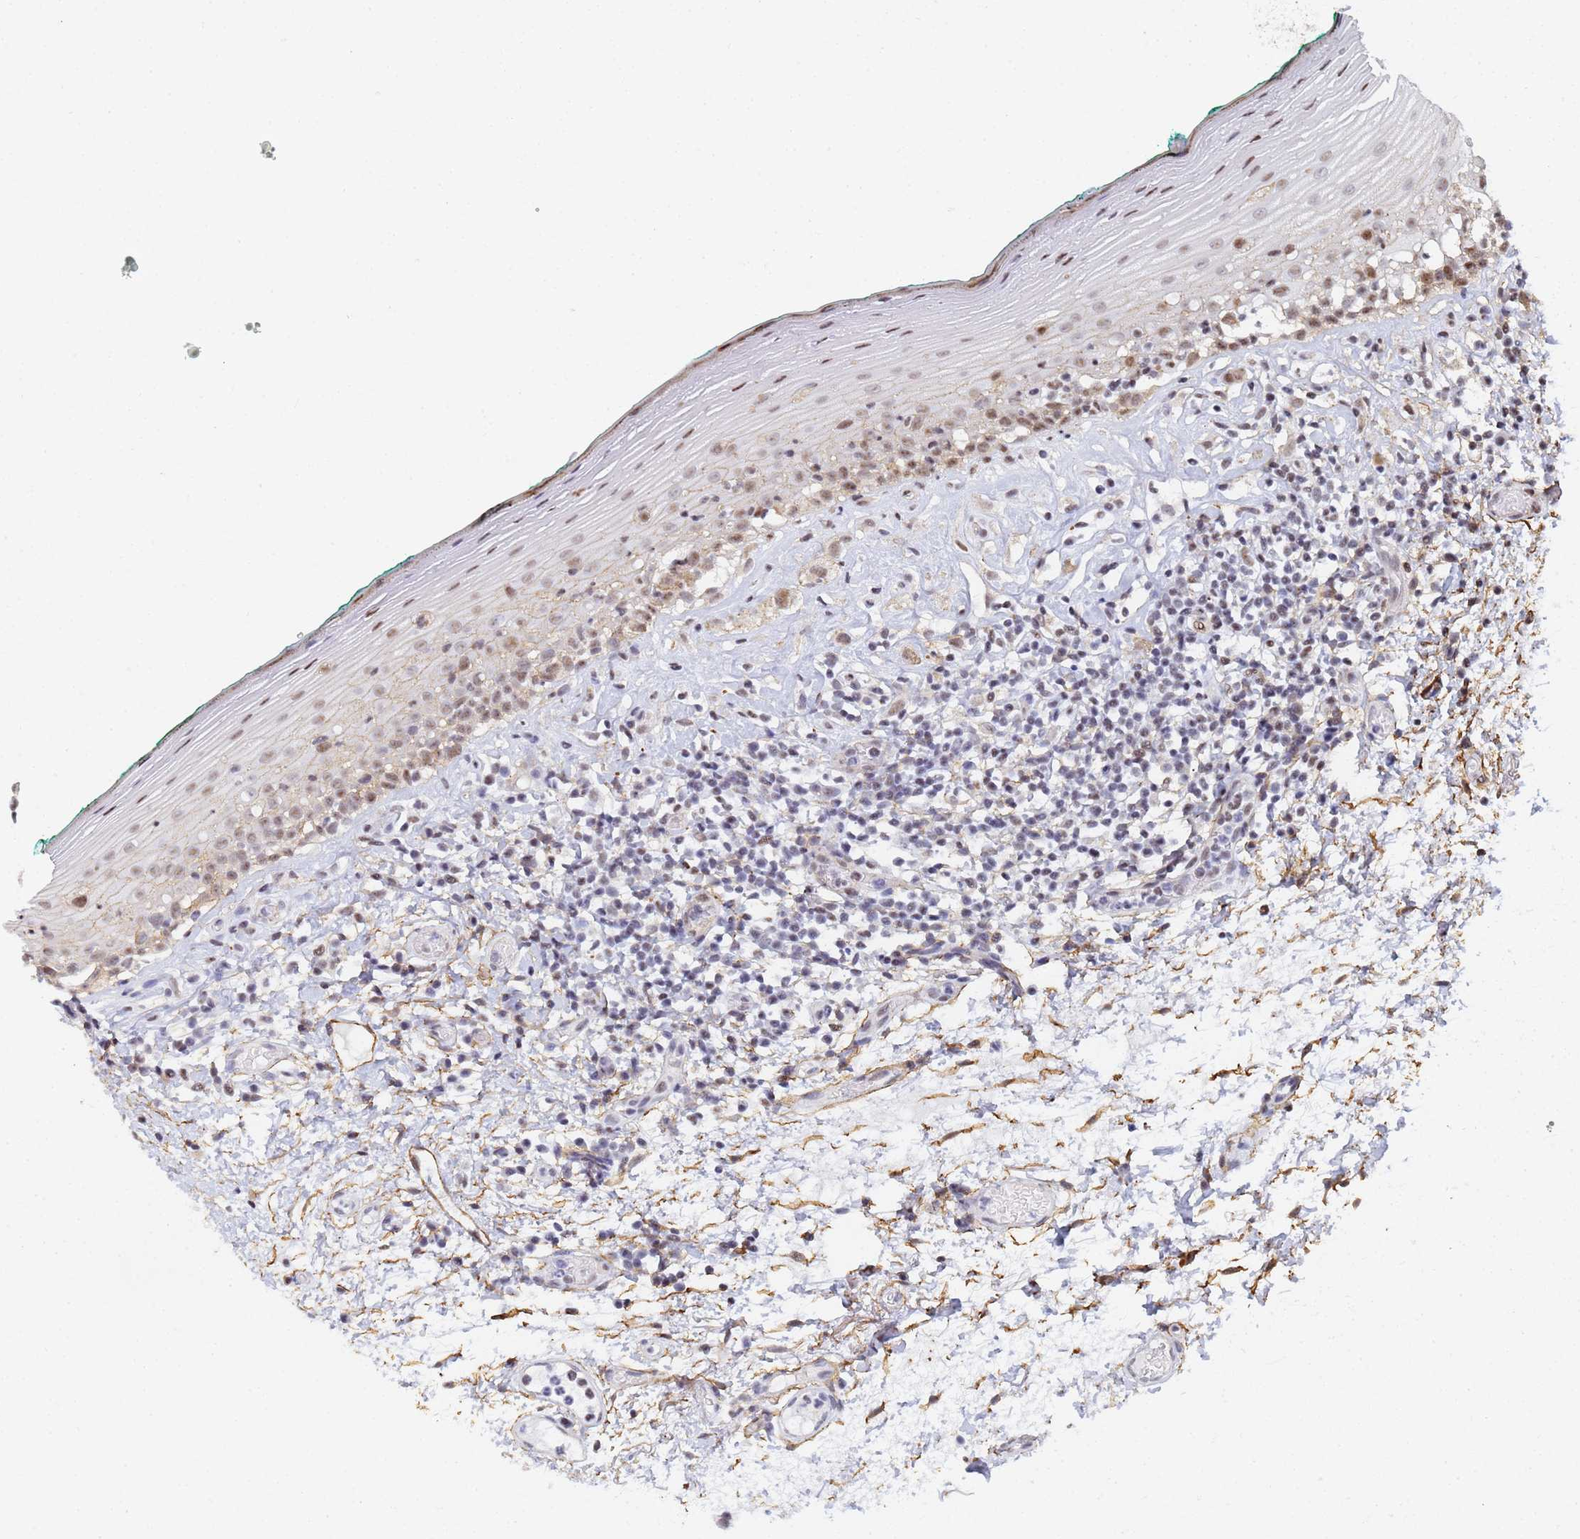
{"staining": {"intensity": "moderate", "quantity": "25%-75%", "location": "nuclear"}, "tissue": "oral mucosa", "cell_type": "Squamous epithelial cells", "image_type": "normal", "snomed": [{"axis": "morphology", "description": "Normal tissue, NOS"}, {"axis": "topography", "description": "Oral tissue"}], "caption": "Immunohistochemical staining of normal human oral mucosa shows 25%-75% levels of moderate nuclear protein expression in approximately 25%-75% of squamous epithelial cells.", "gene": "PRRT4", "patient": {"sex": "female", "age": 83}}